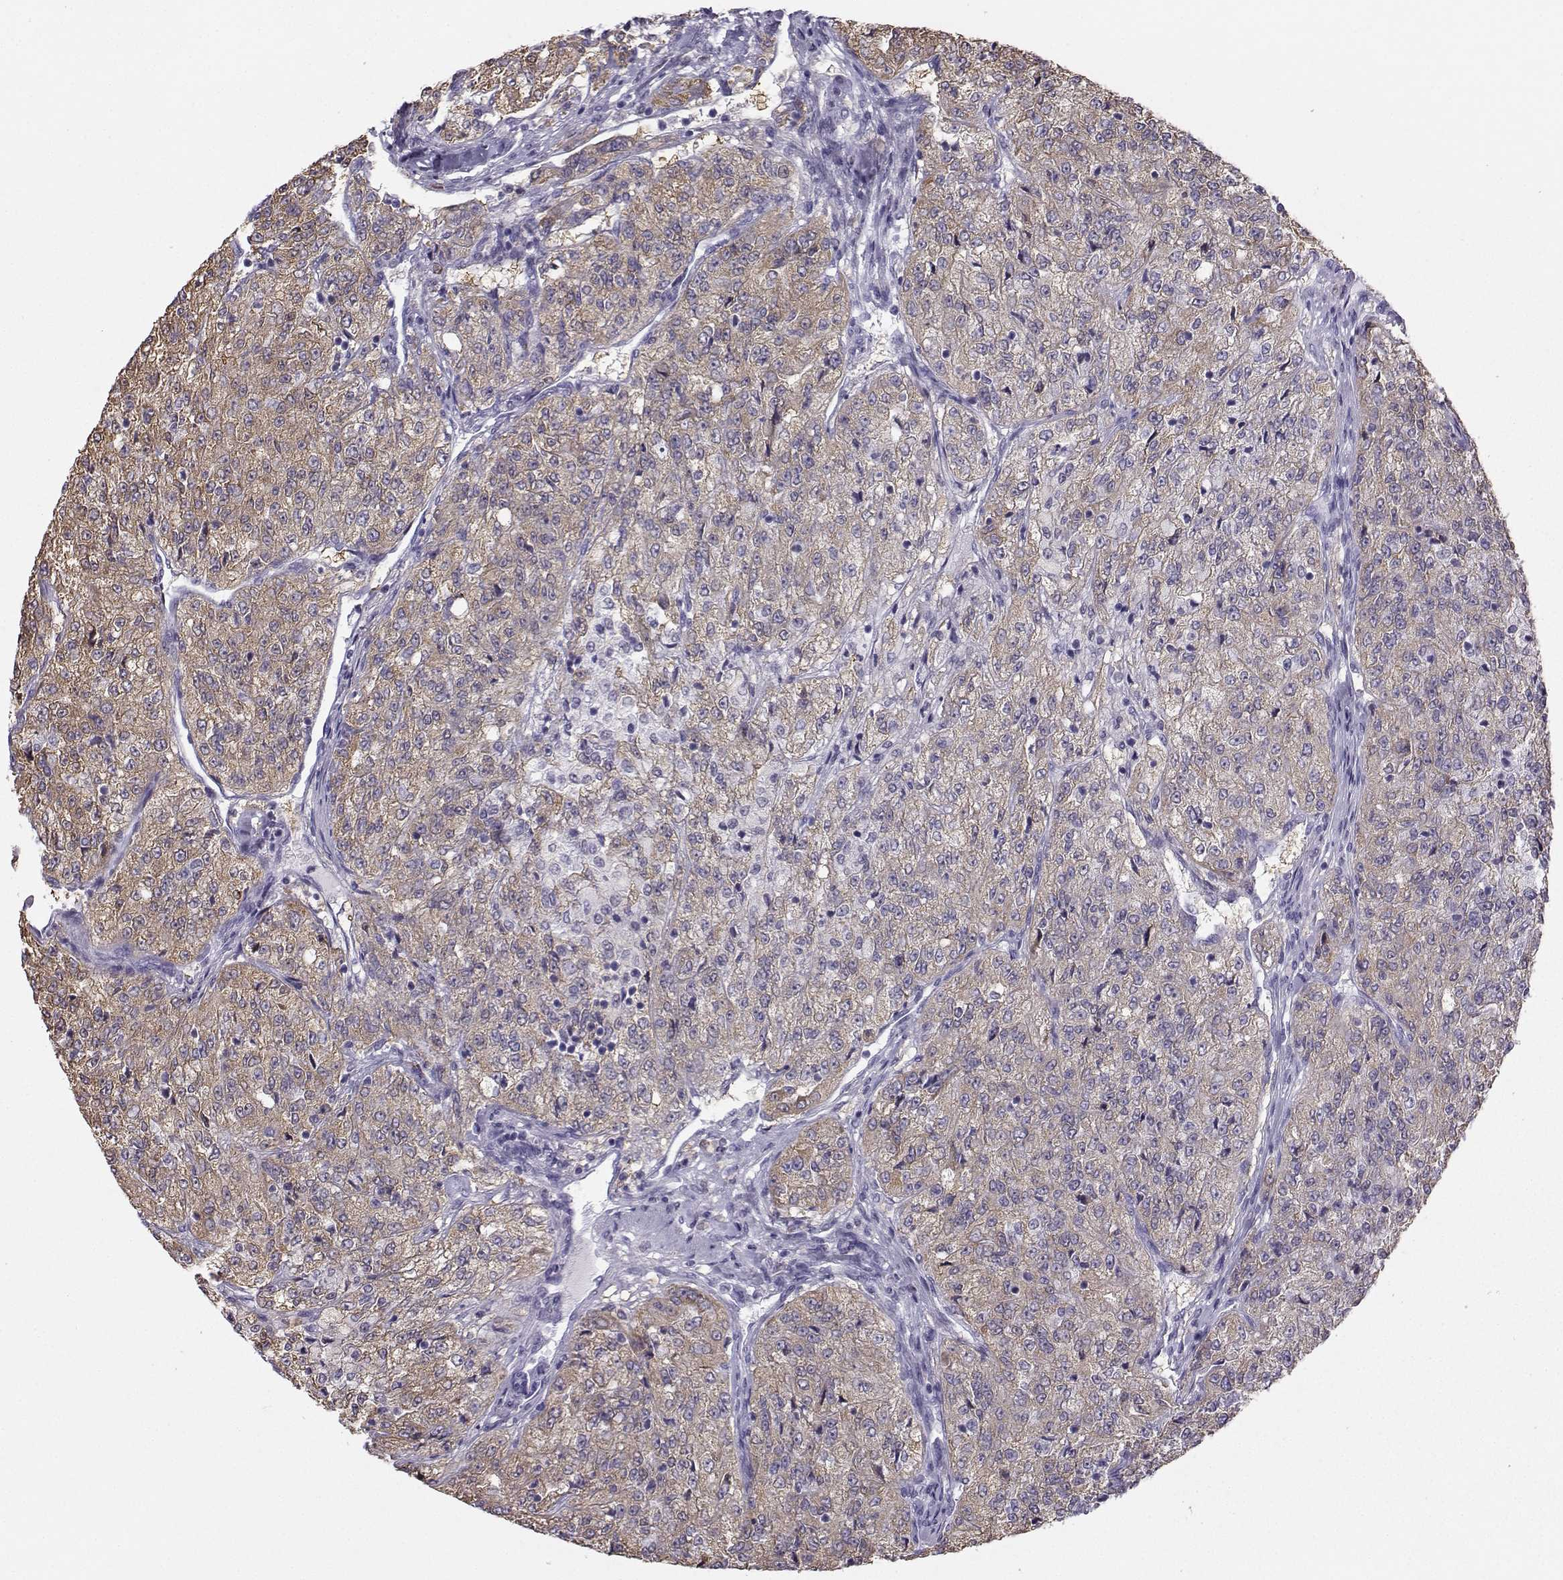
{"staining": {"intensity": "weak", "quantity": ">75%", "location": "cytoplasmic/membranous"}, "tissue": "renal cancer", "cell_type": "Tumor cells", "image_type": "cancer", "snomed": [{"axis": "morphology", "description": "Adenocarcinoma, NOS"}, {"axis": "topography", "description": "Kidney"}], "caption": "A micrograph showing weak cytoplasmic/membranous expression in about >75% of tumor cells in renal adenocarcinoma, as visualized by brown immunohistochemical staining.", "gene": "DCLK3", "patient": {"sex": "female", "age": 63}}